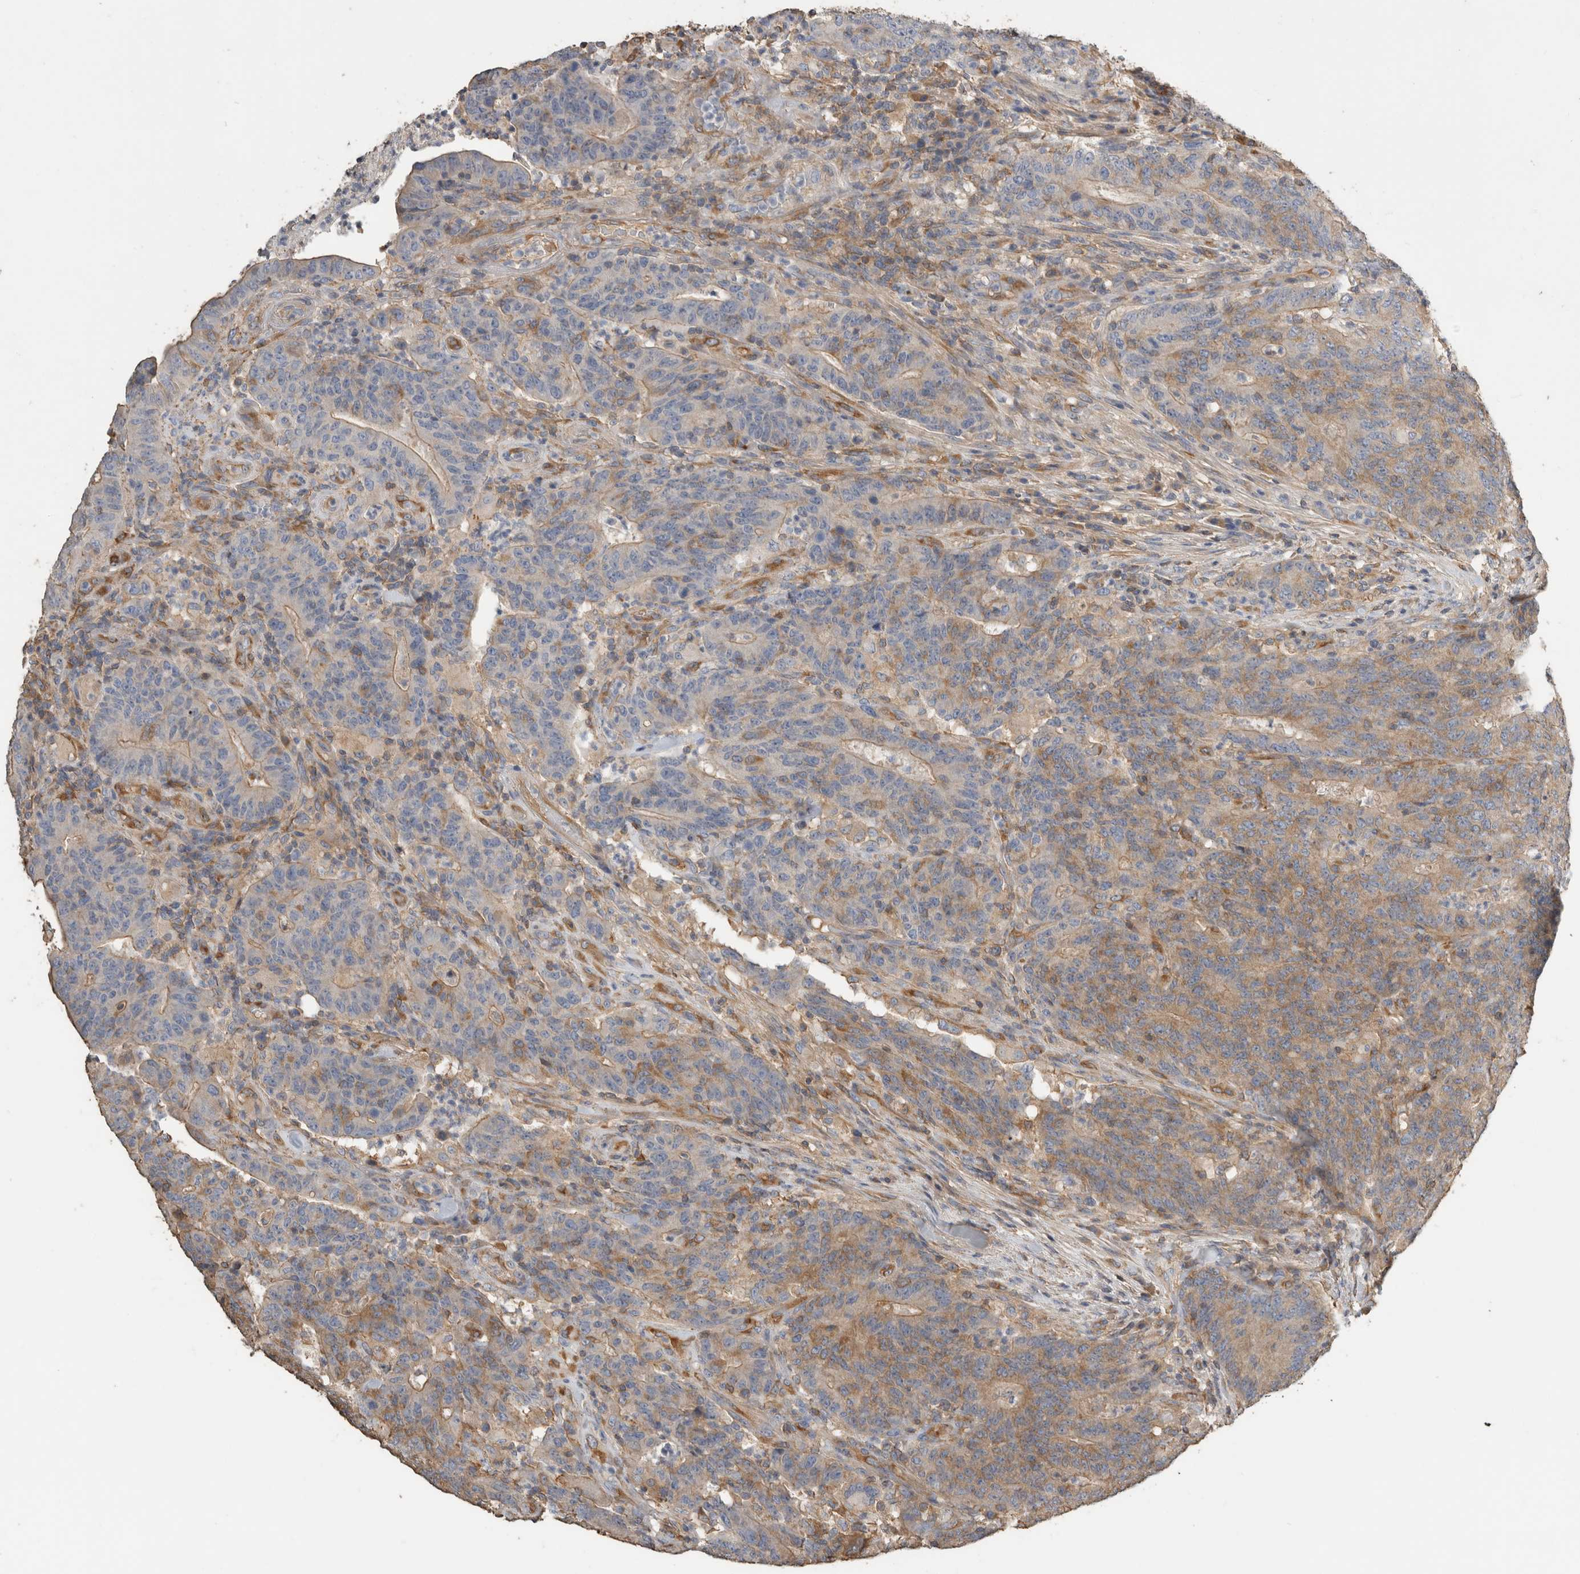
{"staining": {"intensity": "moderate", "quantity": ">75%", "location": "cytoplasmic/membranous"}, "tissue": "colorectal cancer", "cell_type": "Tumor cells", "image_type": "cancer", "snomed": [{"axis": "morphology", "description": "Normal tissue, NOS"}, {"axis": "morphology", "description": "Adenocarcinoma, NOS"}, {"axis": "topography", "description": "Colon"}], "caption": "The histopathology image displays immunohistochemical staining of colorectal cancer (adenocarcinoma). There is moderate cytoplasmic/membranous positivity is present in about >75% of tumor cells.", "gene": "EIF4G3", "patient": {"sex": "female", "age": 75}}